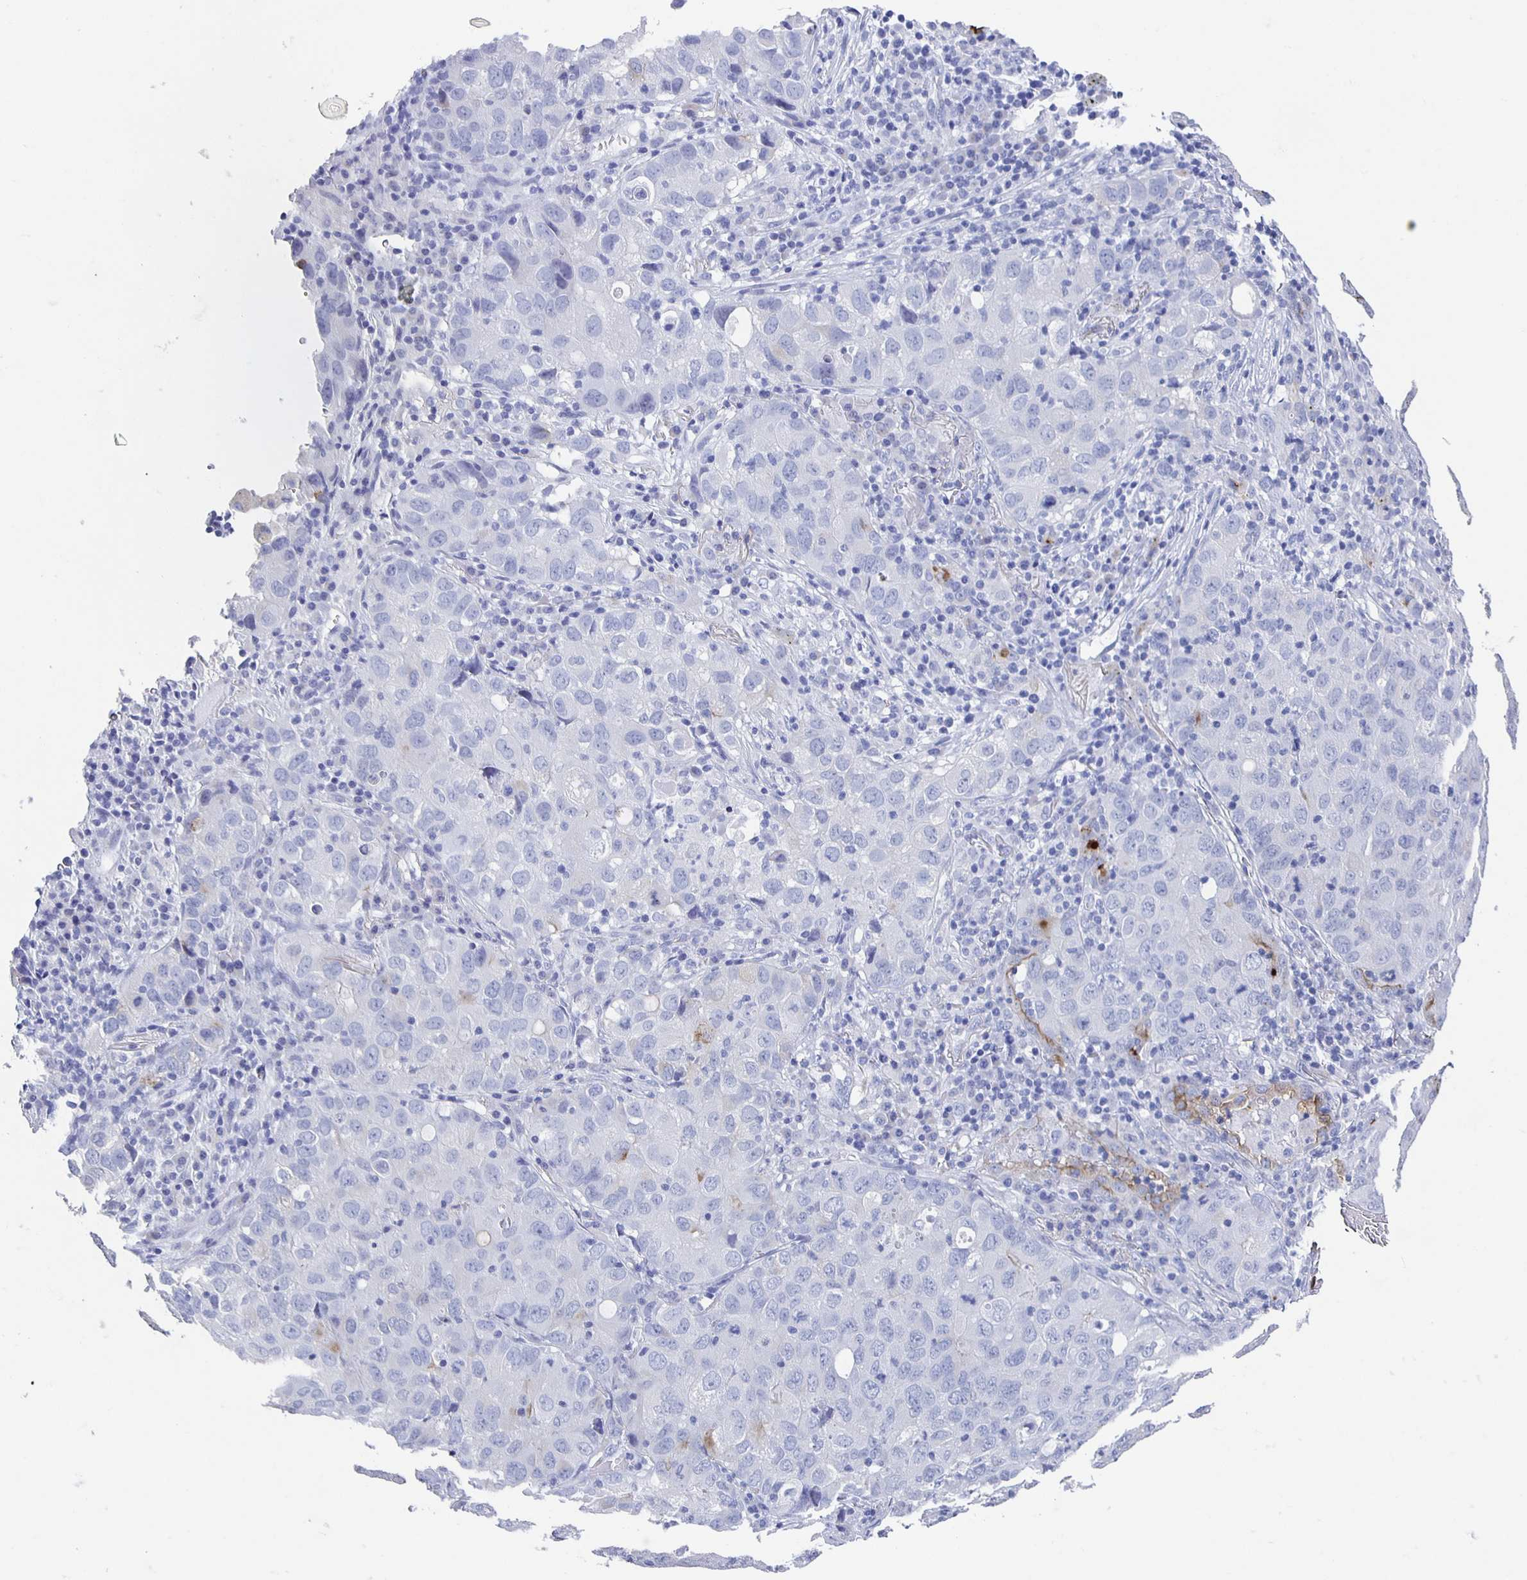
{"staining": {"intensity": "negative", "quantity": "none", "location": "none"}, "tissue": "lung cancer", "cell_type": "Tumor cells", "image_type": "cancer", "snomed": [{"axis": "morphology", "description": "Normal morphology"}, {"axis": "morphology", "description": "Adenocarcinoma, NOS"}, {"axis": "topography", "description": "Lymph node"}, {"axis": "topography", "description": "Lung"}], "caption": "This is a micrograph of immunohistochemistry (IHC) staining of adenocarcinoma (lung), which shows no staining in tumor cells.", "gene": "SLC34A2", "patient": {"sex": "female", "age": 51}}